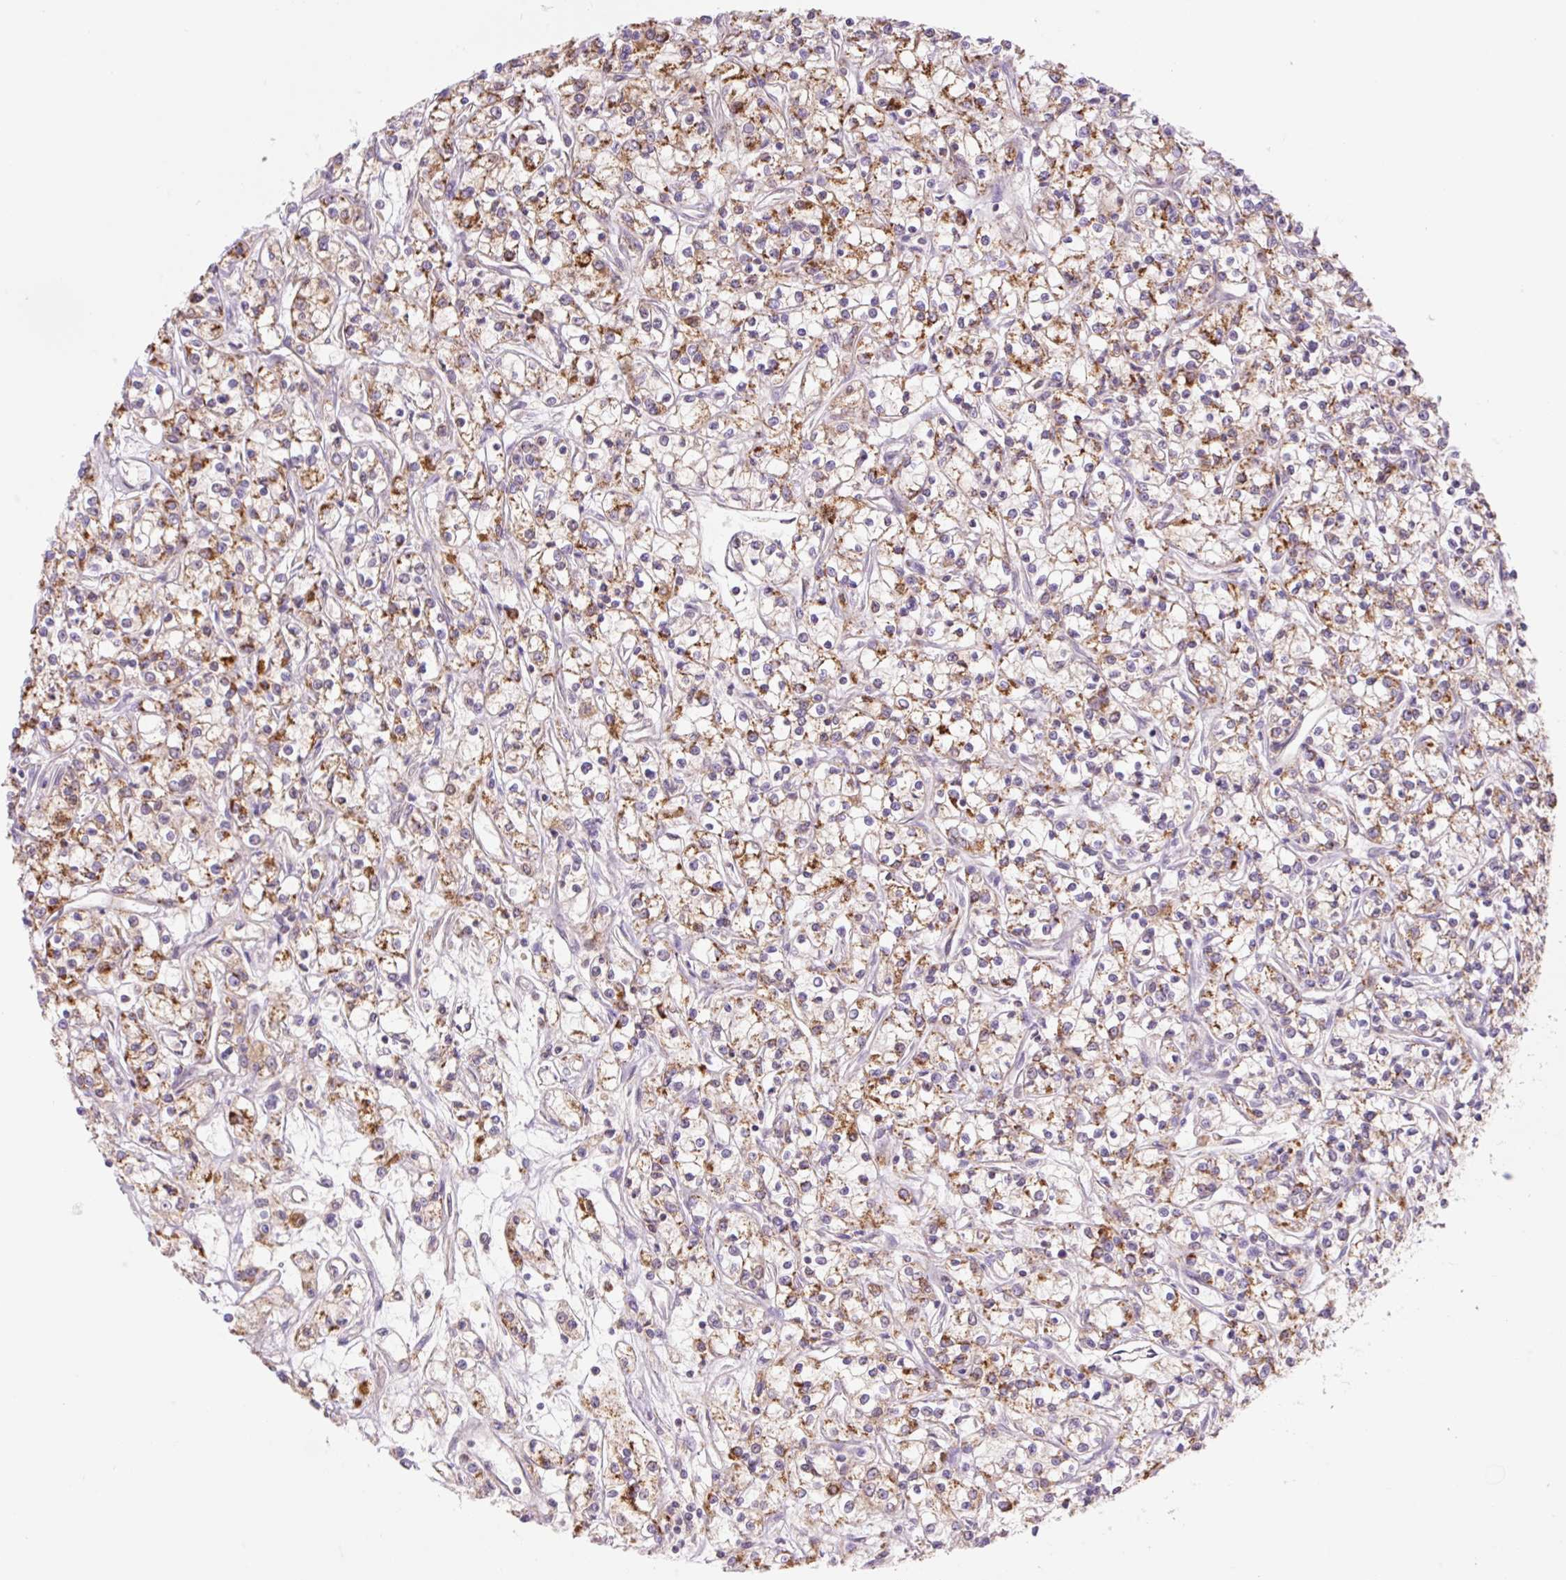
{"staining": {"intensity": "strong", "quantity": "25%-75%", "location": "cytoplasmic/membranous"}, "tissue": "renal cancer", "cell_type": "Tumor cells", "image_type": "cancer", "snomed": [{"axis": "morphology", "description": "Adenocarcinoma, NOS"}, {"axis": "topography", "description": "Kidney"}], "caption": "Immunohistochemistry (IHC) image of neoplastic tissue: renal cancer stained using immunohistochemistry (IHC) displays high levels of strong protein expression localized specifically in the cytoplasmic/membranous of tumor cells, appearing as a cytoplasmic/membranous brown color.", "gene": "GOSR2", "patient": {"sex": "female", "age": 59}}